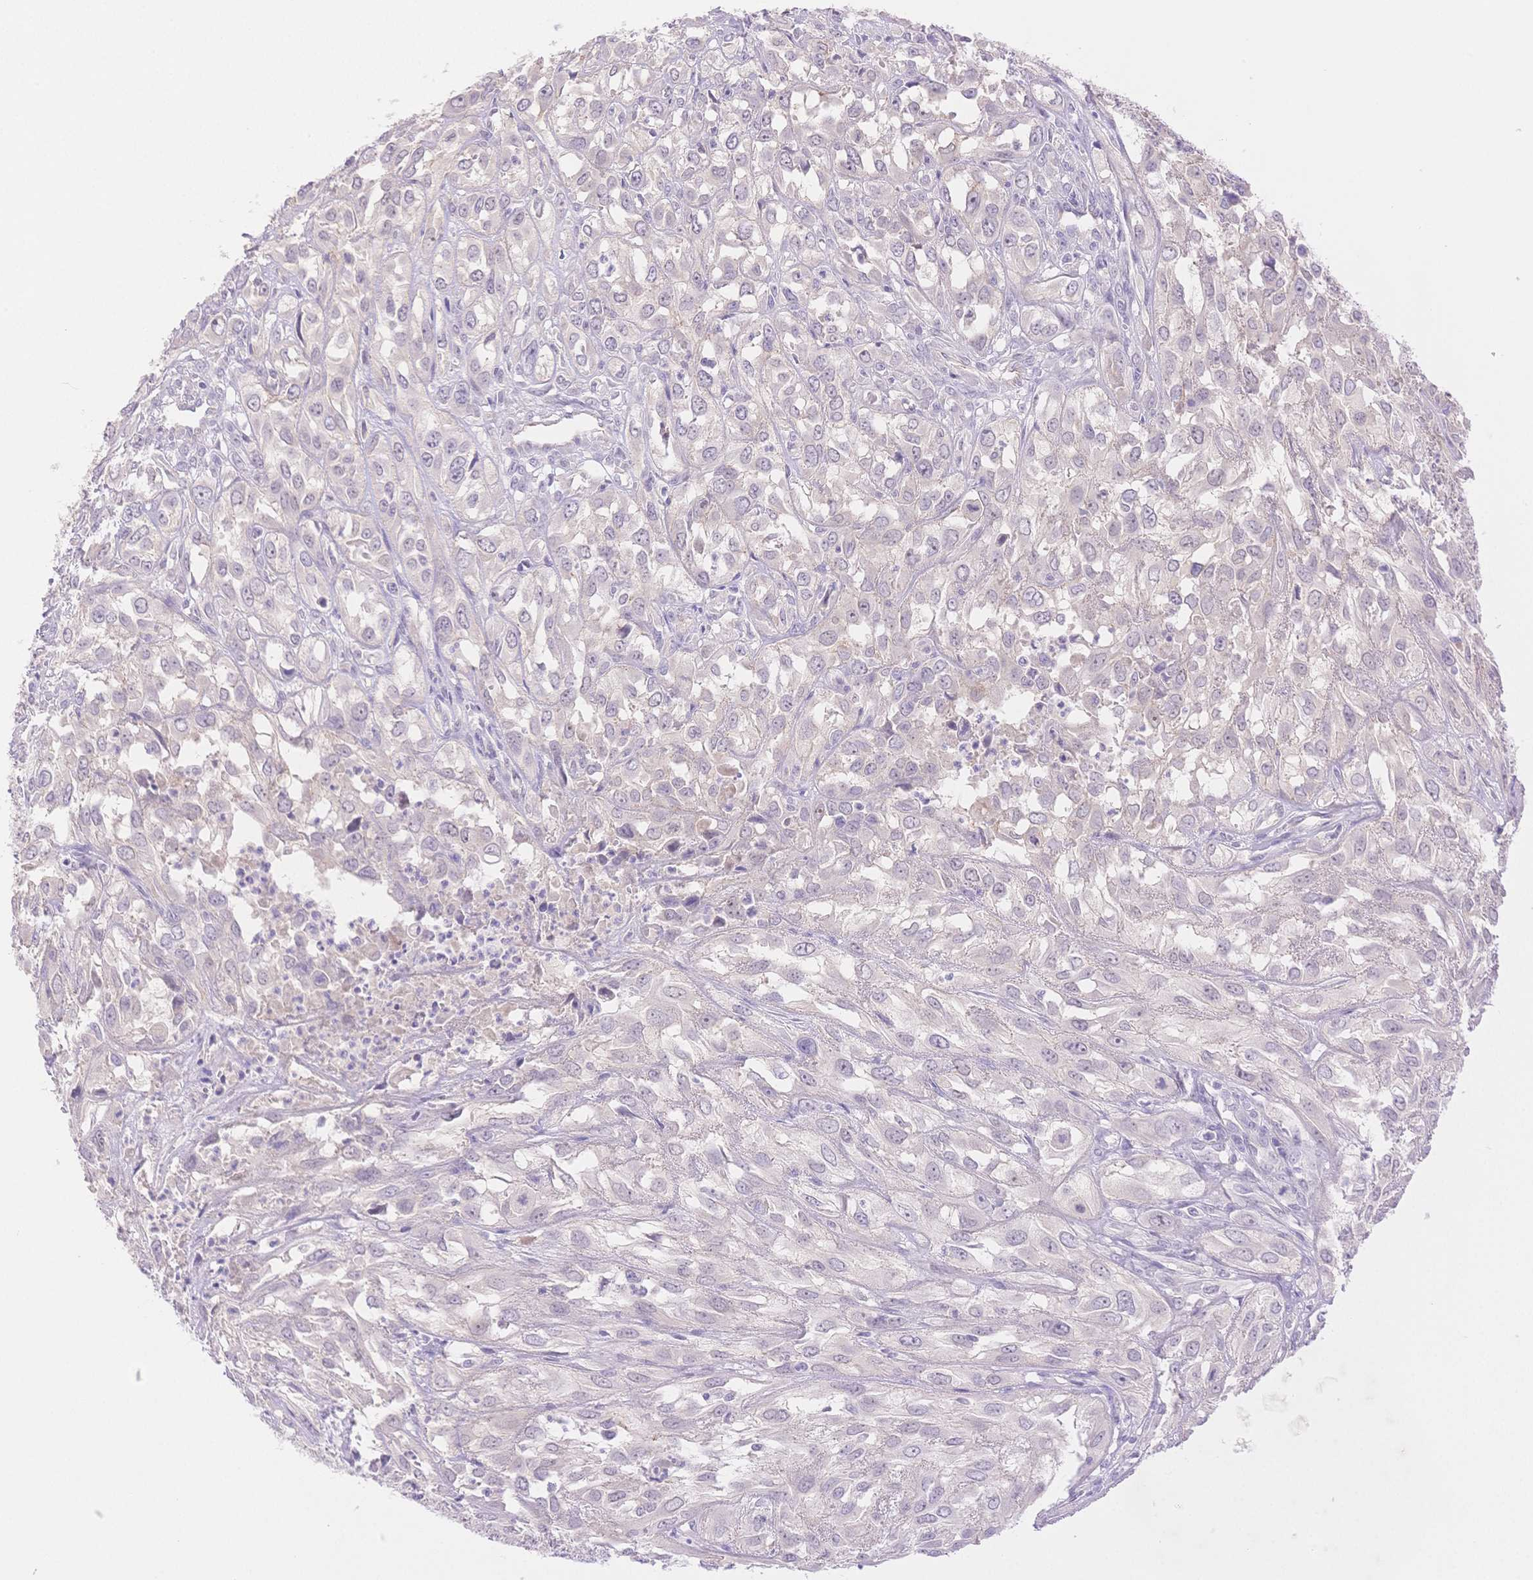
{"staining": {"intensity": "negative", "quantity": "none", "location": "none"}, "tissue": "urothelial cancer", "cell_type": "Tumor cells", "image_type": "cancer", "snomed": [{"axis": "morphology", "description": "Urothelial carcinoma, High grade"}, {"axis": "topography", "description": "Urinary bladder"}], "caption": "There is no significant positivity in tumor cells of high-grade urothelial carcinoma.", "gene": "WDR54", "patient": {"sex": "male", "age": 67}}